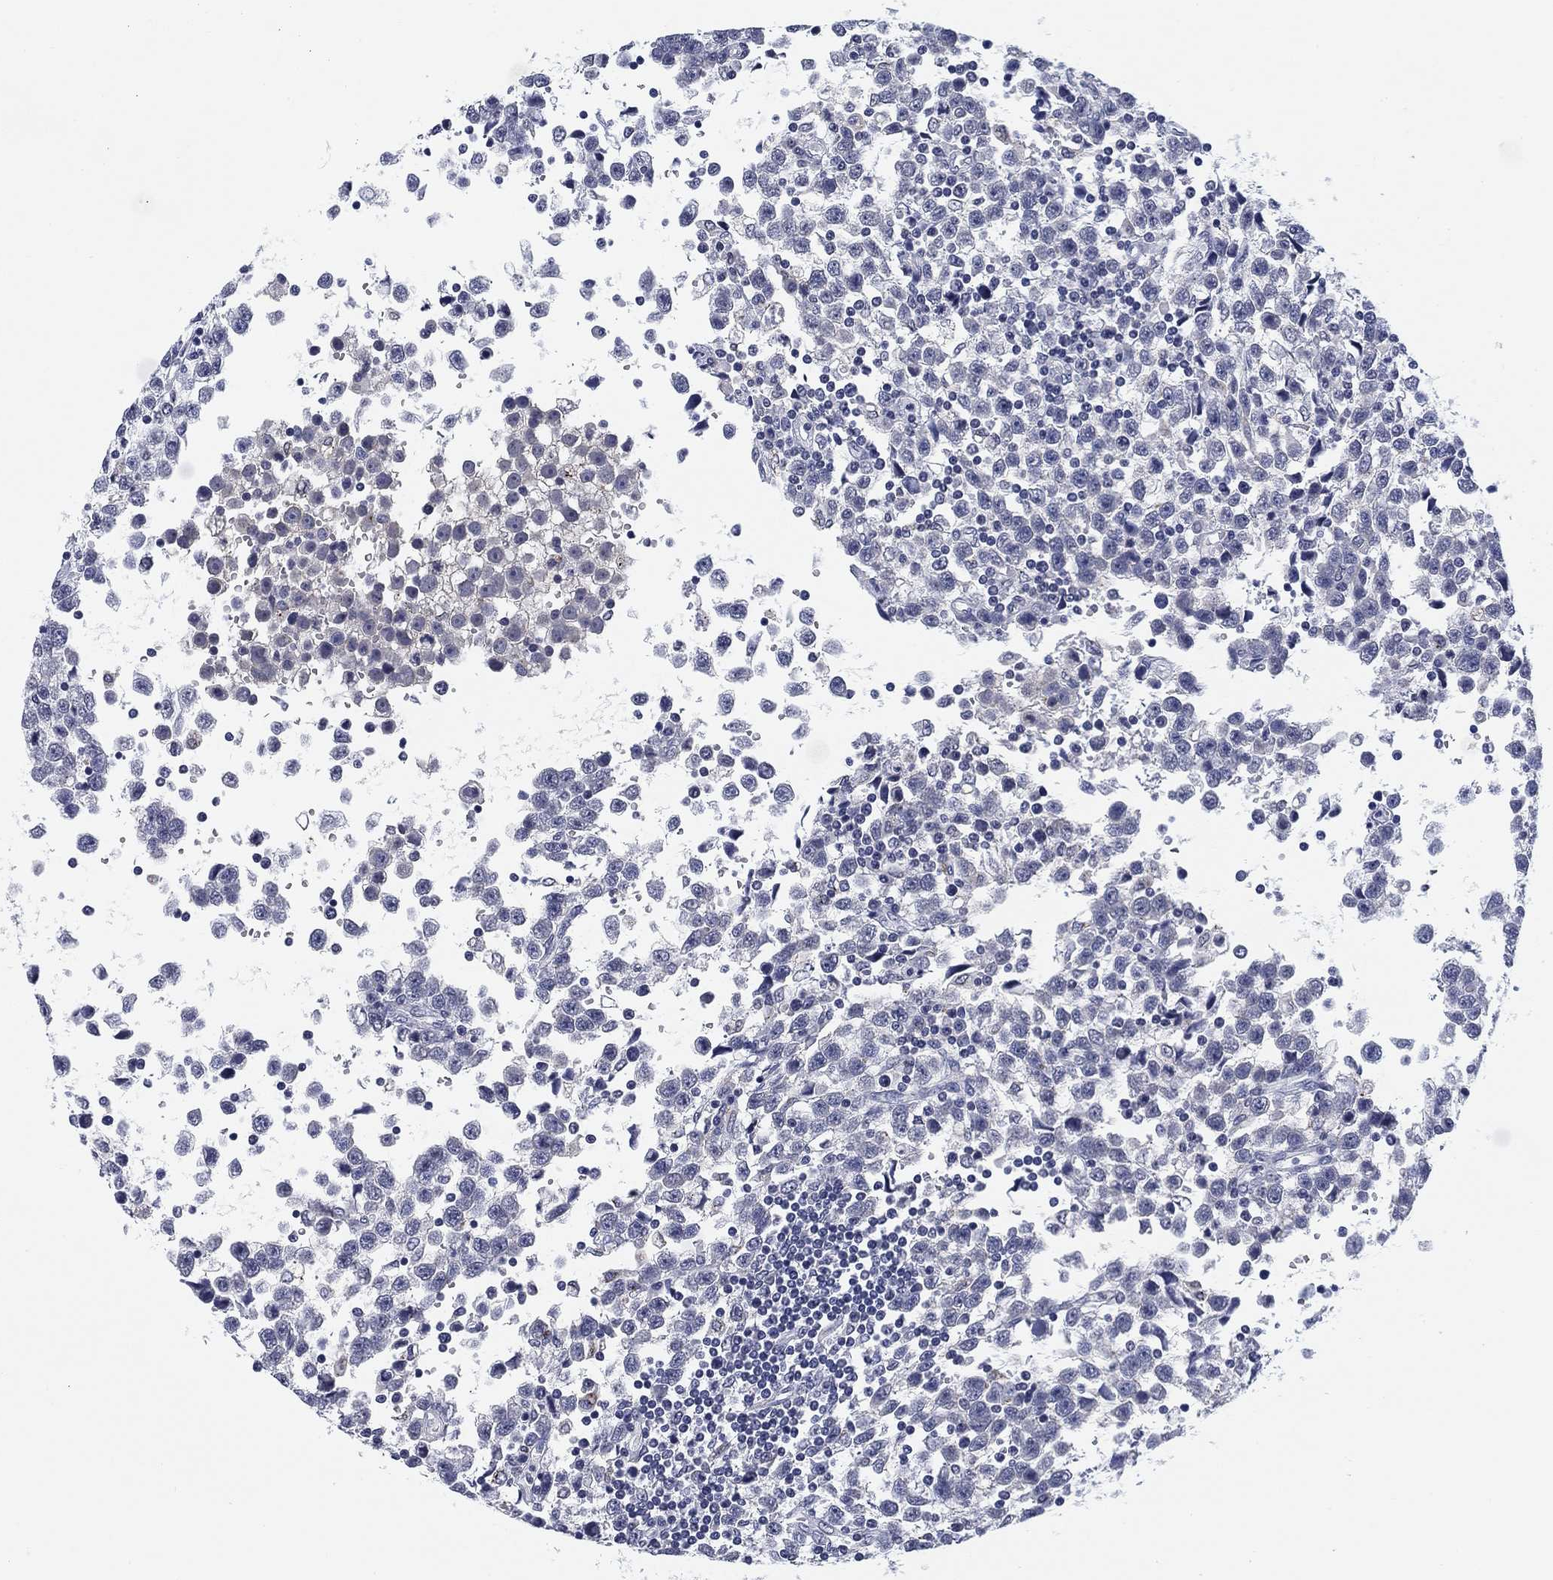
{"staining": {"intensity": "negative", "quantity": "none", "location": "none"}, "tissue": "testis cancer", "cell_type": "Tumor cells", "image_type": "cancer", "snomed": [{"axis": "morphology", "description": "Seminoma, NOS"}, {"axis": "topography", "description": "Testis"}], "caption": "This micrograph is of testis seminoma stained with immunohistochemistry (IHC) to label a protein in brown with the nuclei are counter-stained blue. There is no expression in tumor cells.", "gene": "OTUB2", "patient": {"sex": "male", "age": 34}}